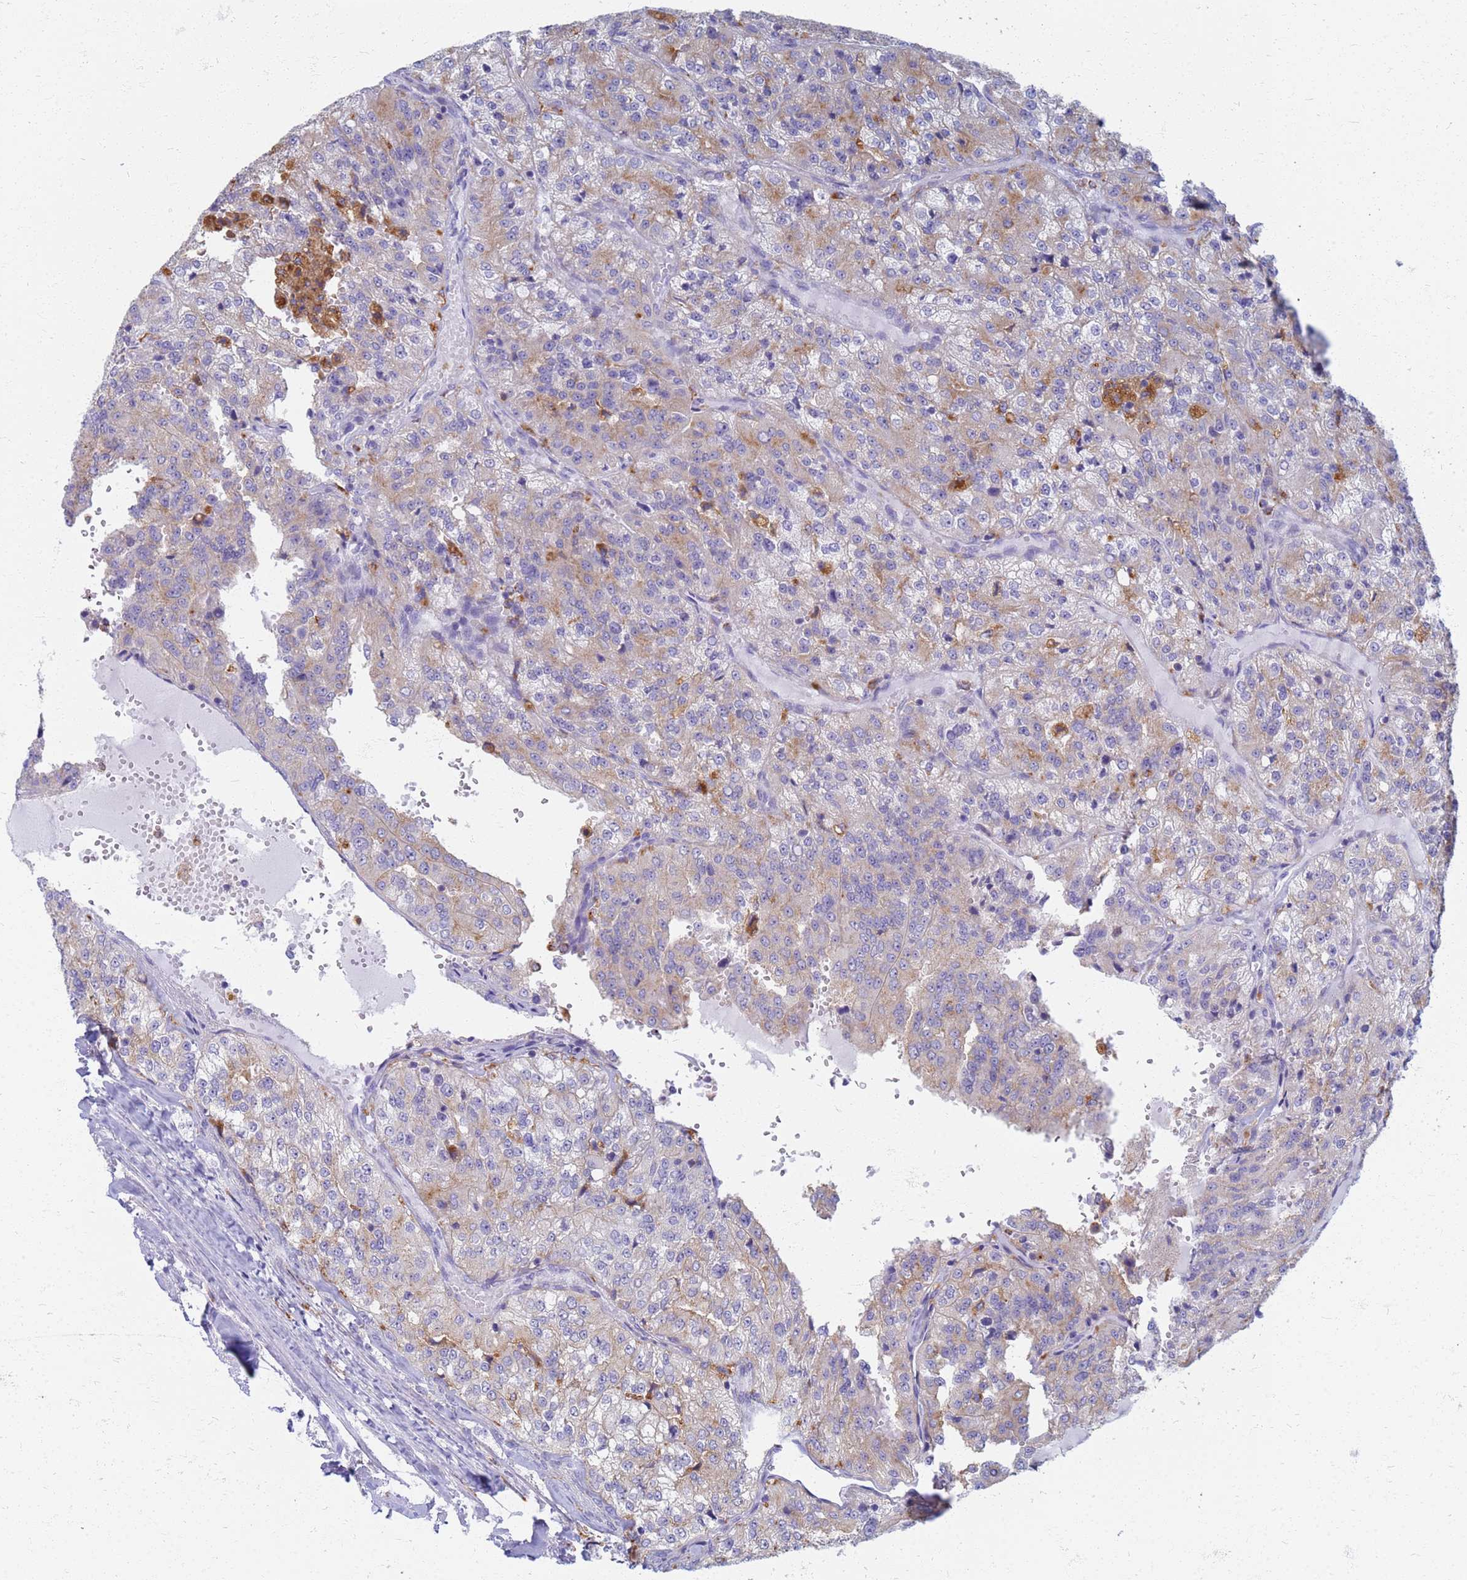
{"staining": {"intensity": "weak", "quantity": "25%-75%", "location": "cytoplasmic/membranous"}, "tissue": "renal cancer", "cell_type": "Tumor cells", "image_type": "cancer", "snomed": [{"axis": "morphology", "description": "Adenocarcinoma, NOS"}, {"axis": "topography", "description": "Kidney"}], "caption": "Immunohistochemistry (IHC) photomicrograph of neoplastic tissue: human renal cancer stained using immunohistochemistry (IHC) demonstrates low levels of weak protein expression localized specifically in the cytoplasmic/membranous of tumor cells, appearing as a cytoplasmic/membranous brown color.", "gene": "ATP6V1E1", "patient": {"sex": "female", "age": 63}}